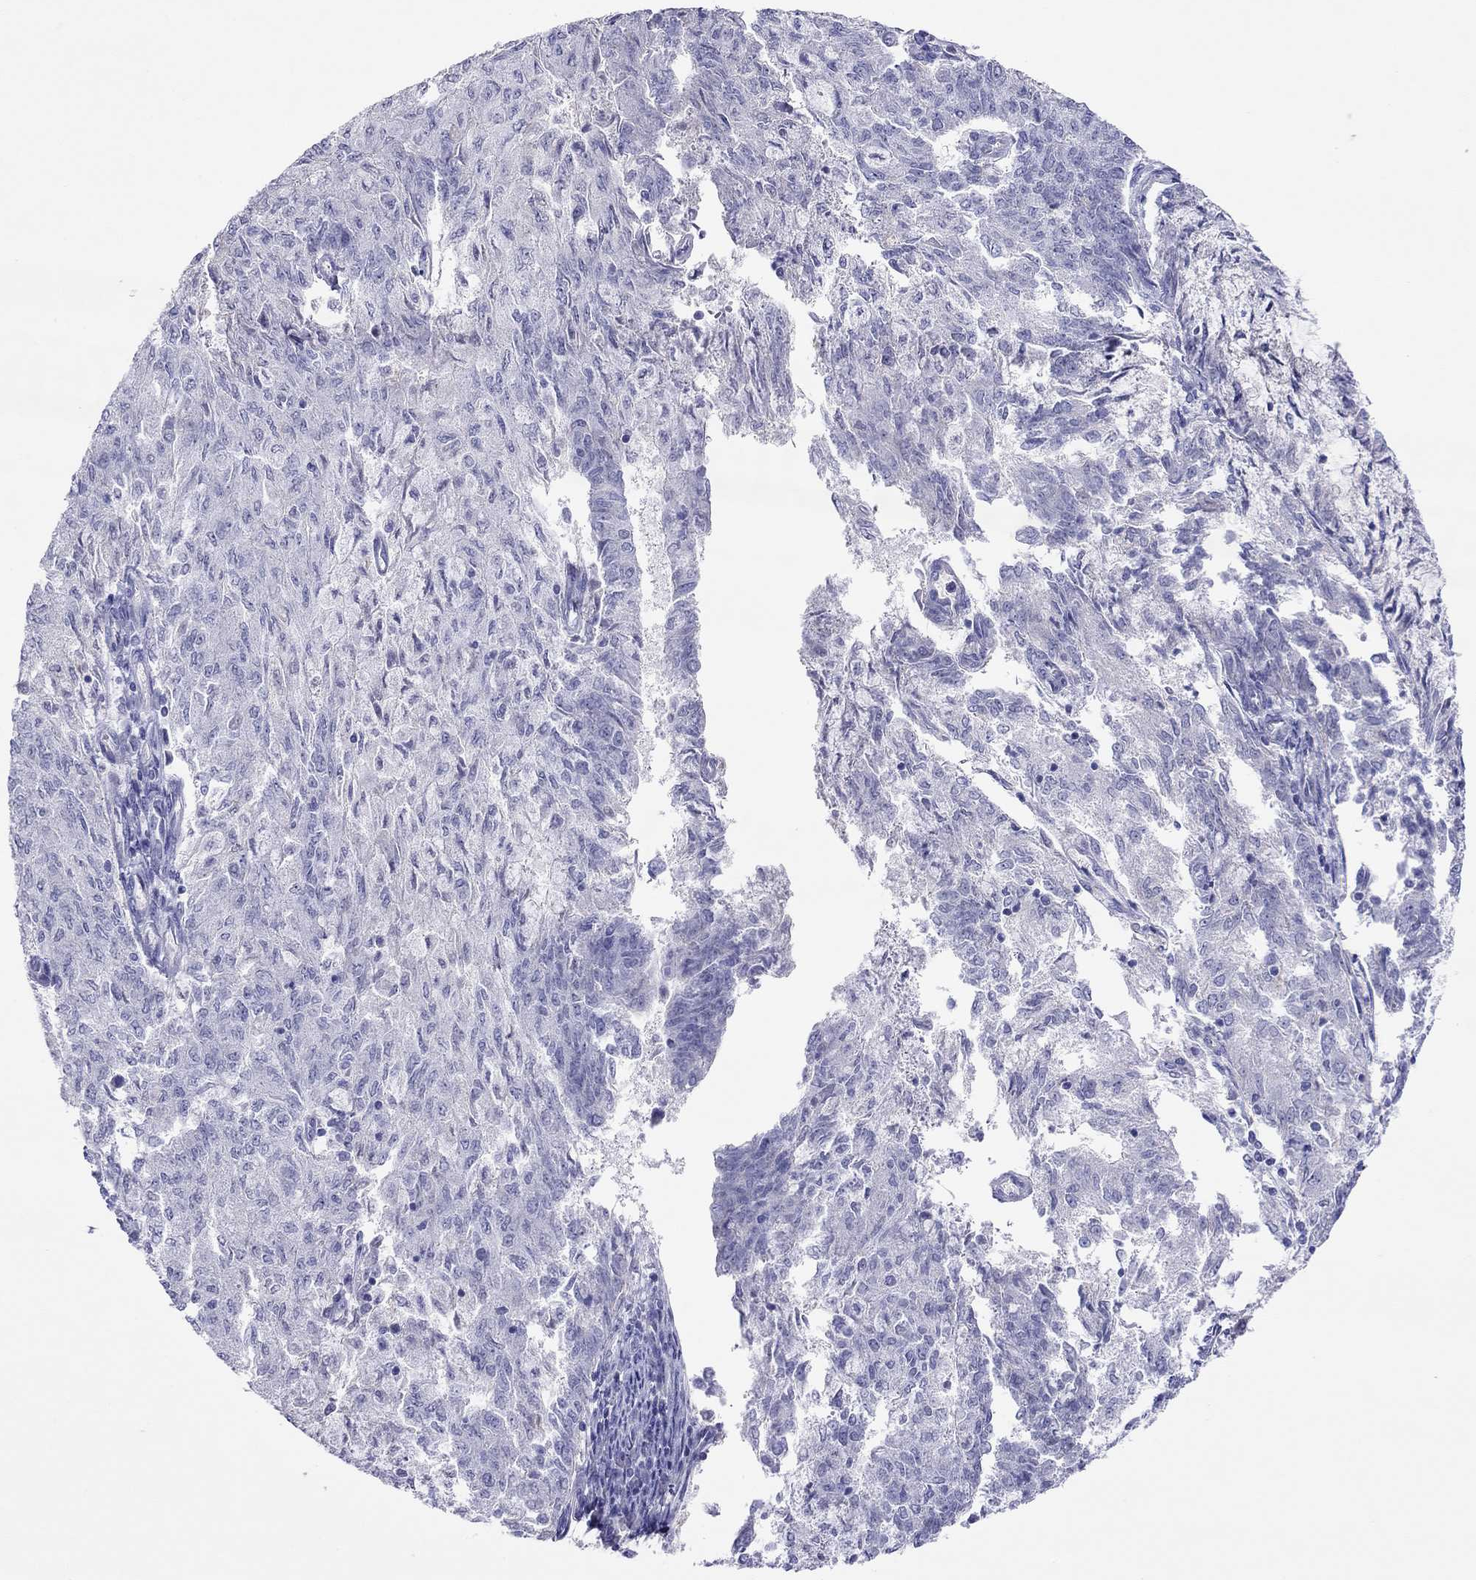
{"staining": {"intensity": "negative", "quantity": "none", "location": "none"}, "tissue": "endometrial cancer", "cell_type": "Tumor cells", "image_type": "cancer", "snomed": [{"axis": "morphology", "description": "Adenocarcinoma, NOS"}, {"axis": "topography", "description": "Endometrium"}], "caption": "Immunohistochemistry (IHC) image of endometrial cancer (adenocarcinoma) stained for a protein (brown), which demonstrates no staining in tumor cells.", "gene": "CAPNS2", "patient": {"sex": "female", "age": 82}}